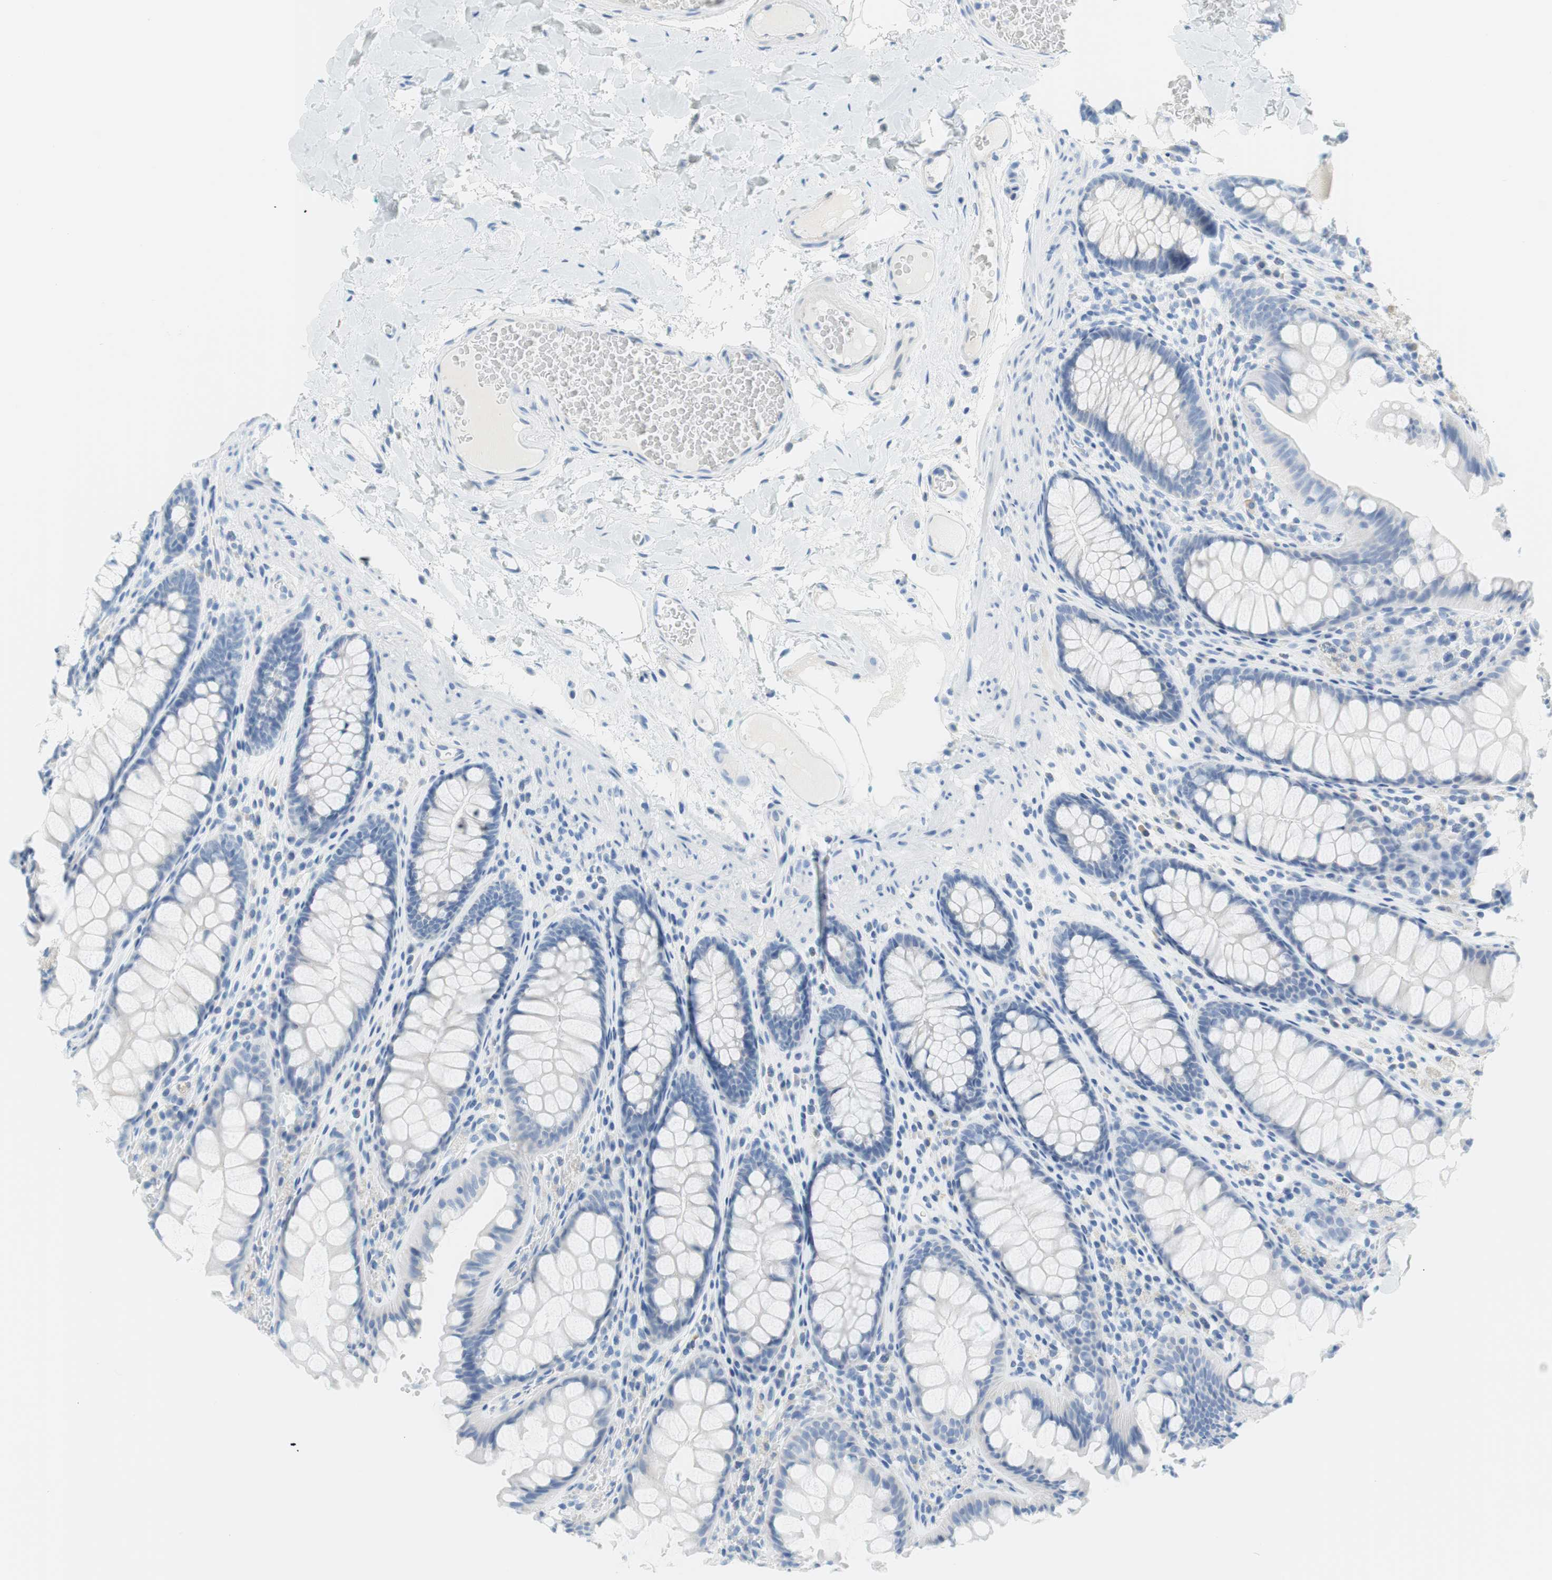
{"staining": {"intensity": "negative", "quantity": "none", "location": "none"}, "tissue": "colon", "cell_type": "Endothelial cells", "image_type": "normal", "snomed": [{"axis": "morphology", "description": "Normal tissue, NOS"}, {"axis": "topography", "description": "Colon"}], "caption": "There is no significant staining in endothelial cells of colon.", "gene": "MYH1", "patient": {"sex": "female", "age": 55}}